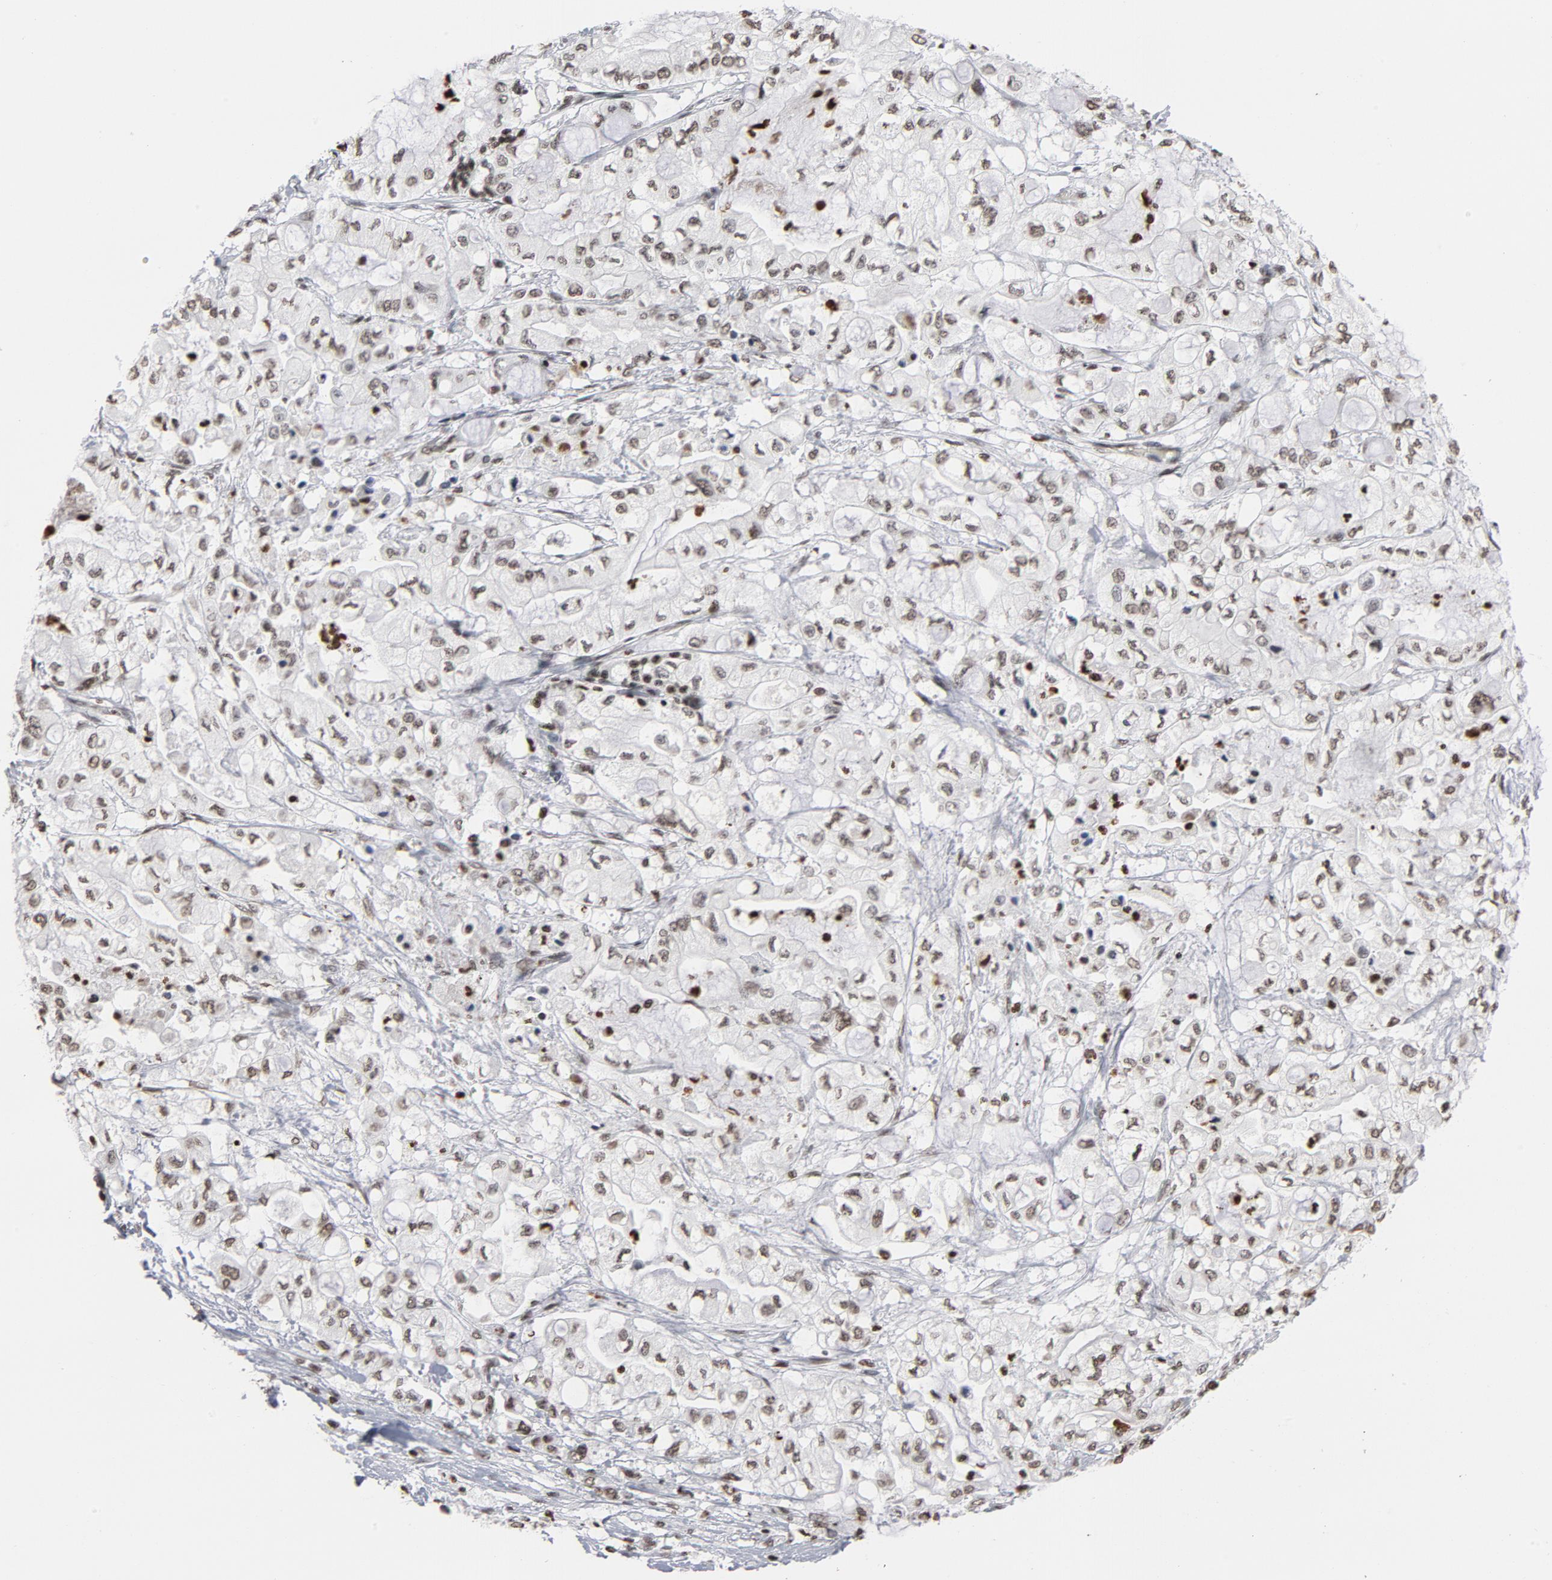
{"staining": {"intensity": "weak", "quantity": ">75%", "location": "nuclear"}, "tissue": "pancreatic cancer", "cell_type": "Tumor cells", "image_type": "cancer", "snomed": [{"axis": "morphology", "description": "Adenocarcinoma, NOS"}, {"axis": "topography", "description": "Pancreas"}], "caption": "Adenocarcinoma (pancreatic) was stained to show a protein in brown. There is low levels of weak nuclear positivity in about >75% of tumor cells.", "gene": "H2AC12", "patient": {"sex": "male", "age": 79}}